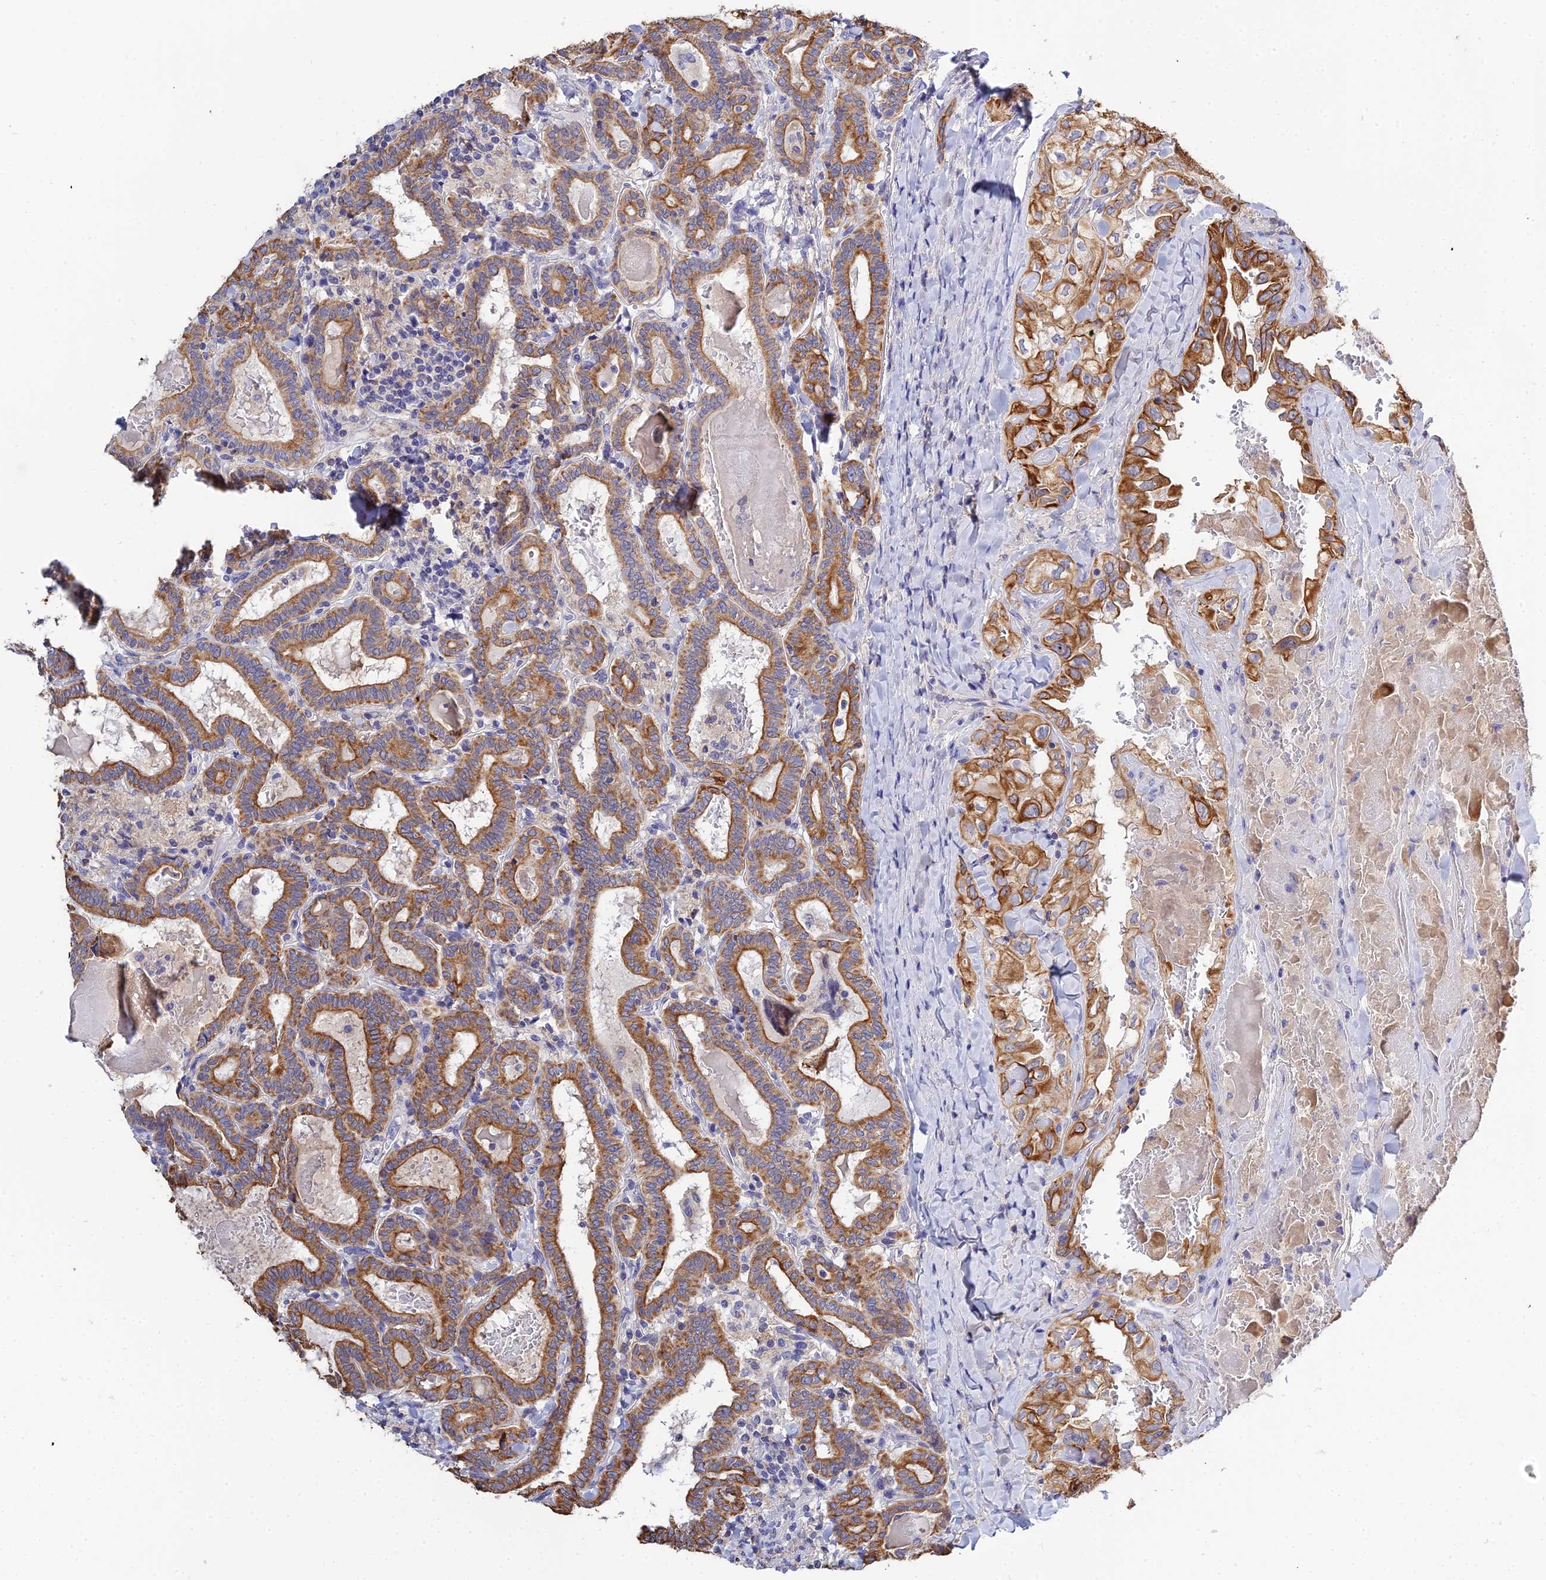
{"staining": {"intensity": "strong", "quantity": ">75%", "location": "cytoplasmic/membranous"}, "tissue": "thyroid cancer", "cell_type": "Tumor cells", "image_type": "cancer", "snomed": [{"axis": "morphology", "description": "Papillary adenocarcinoma, NOS"}, {"axis": "topography", "description": "Thyroid gland"}], "caption": "A brown stain highlights strong cytoplasmic/membranous staining of a protein in human thyroid papillary adenocarcinoma tumor cells. The staining is performed using DAB brown chromogen to label protein expression. The nuclei are counter-stained blue using hematoxylin.", "gene": "ZXDA", "patient": {"sex": "female", "age": 72}}